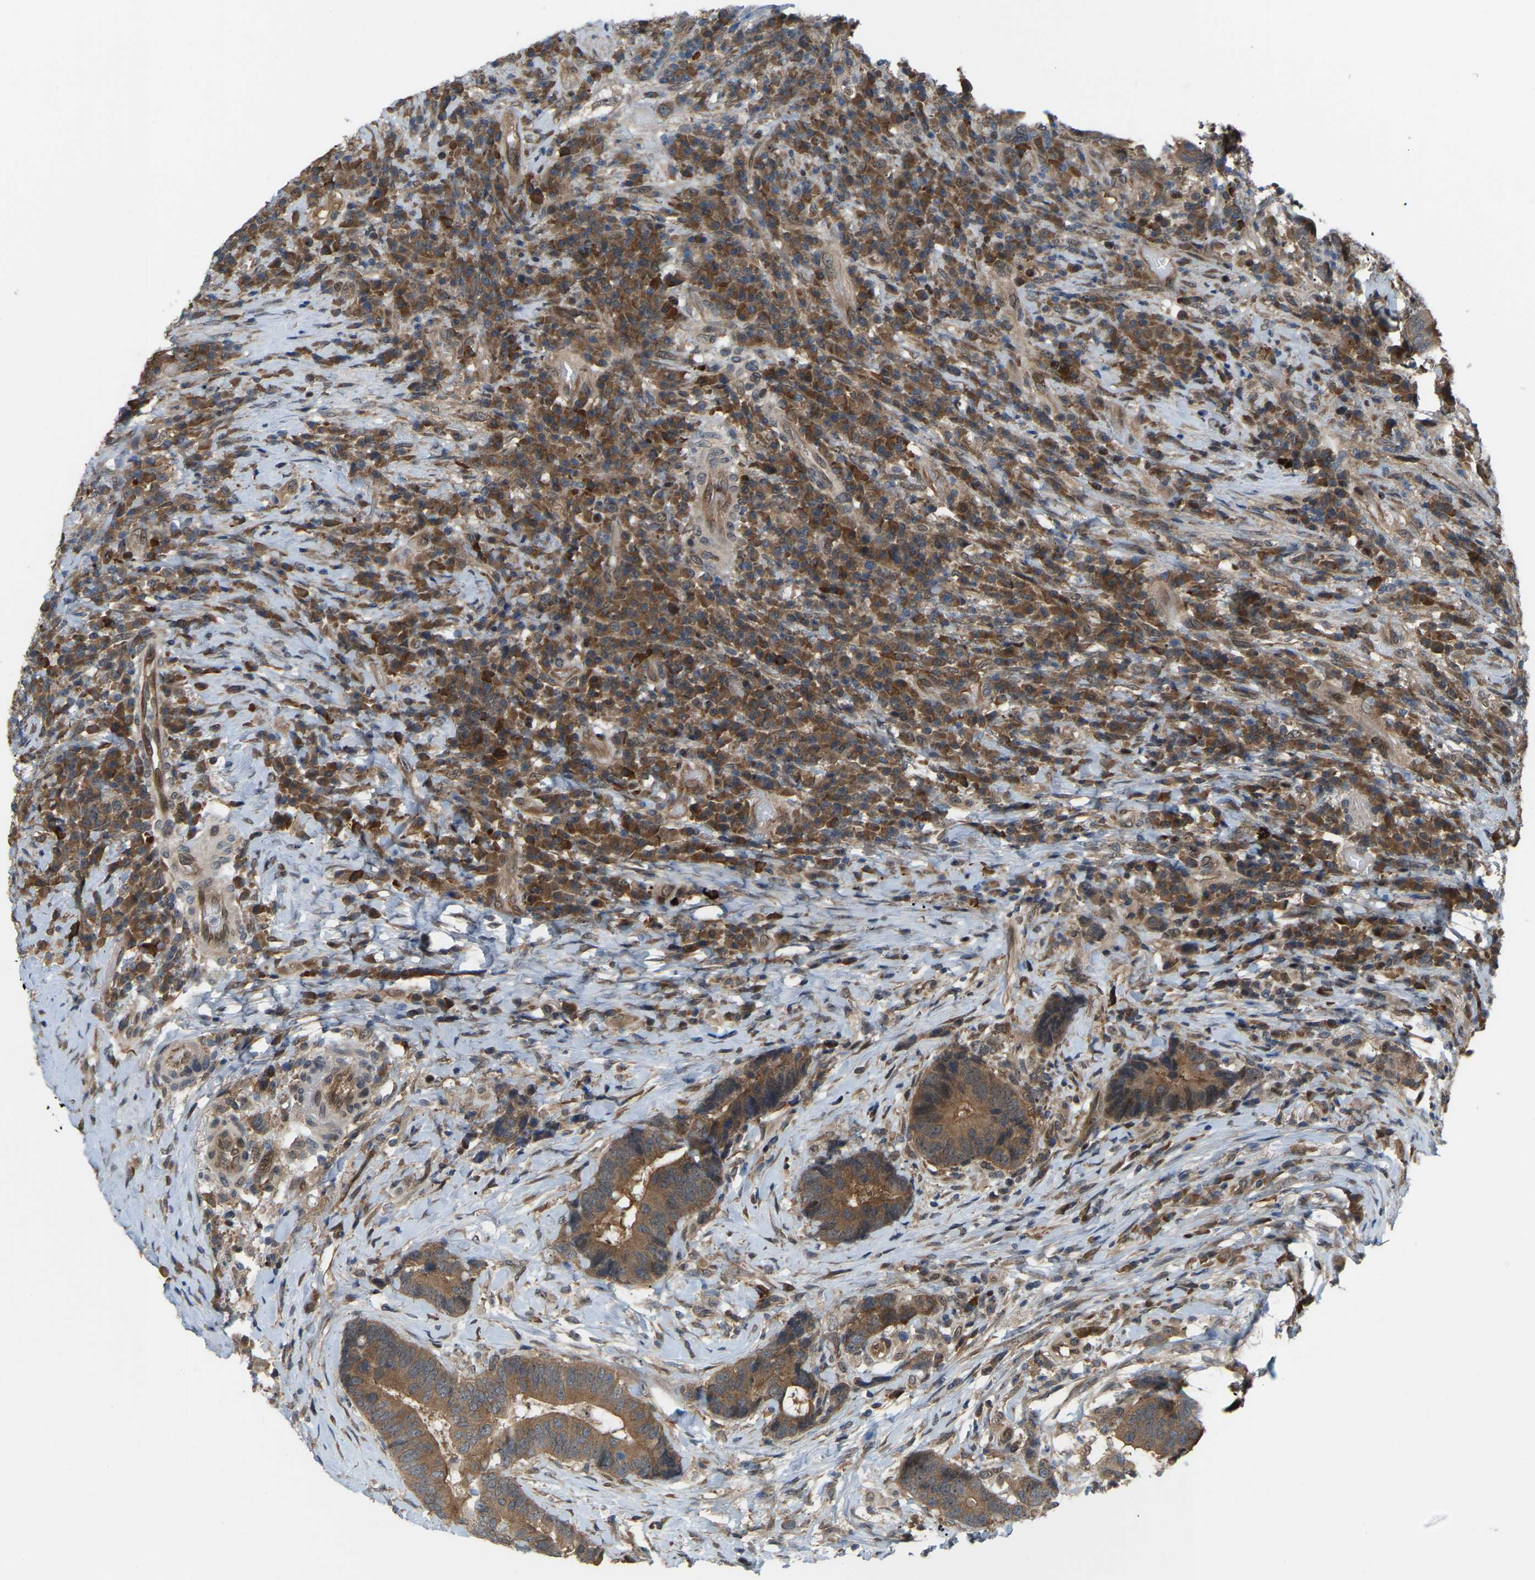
{"staining": {"intensity": "moderate", "quantity": ">75%", "location": "cytoplasmic/membranous"}, "tissue": "colorectal cancer", "cell_type": "Tumor cells", "image_type": "cancer", "snomed": [{"axis": "morphology", "description": "Adenocarcinoma, NOS"}, {"axis": "topography", "description": "Rectum"}, {"axis": "topography", "description": "Anal"}], "caption": "Immunohistochemistry (IHC) photomicrograph of neoplastic tissue: colorectal adenocarcinoma stained using immunohistochemistry shows medium levels of moderate protein expression localized specifically in the cytoplasmic/membranous of tumor cells, appearing as a cytoplasmic/membranous brown color.", "gene": "CROT", "patient": {"sex": "female", "age": 89}}